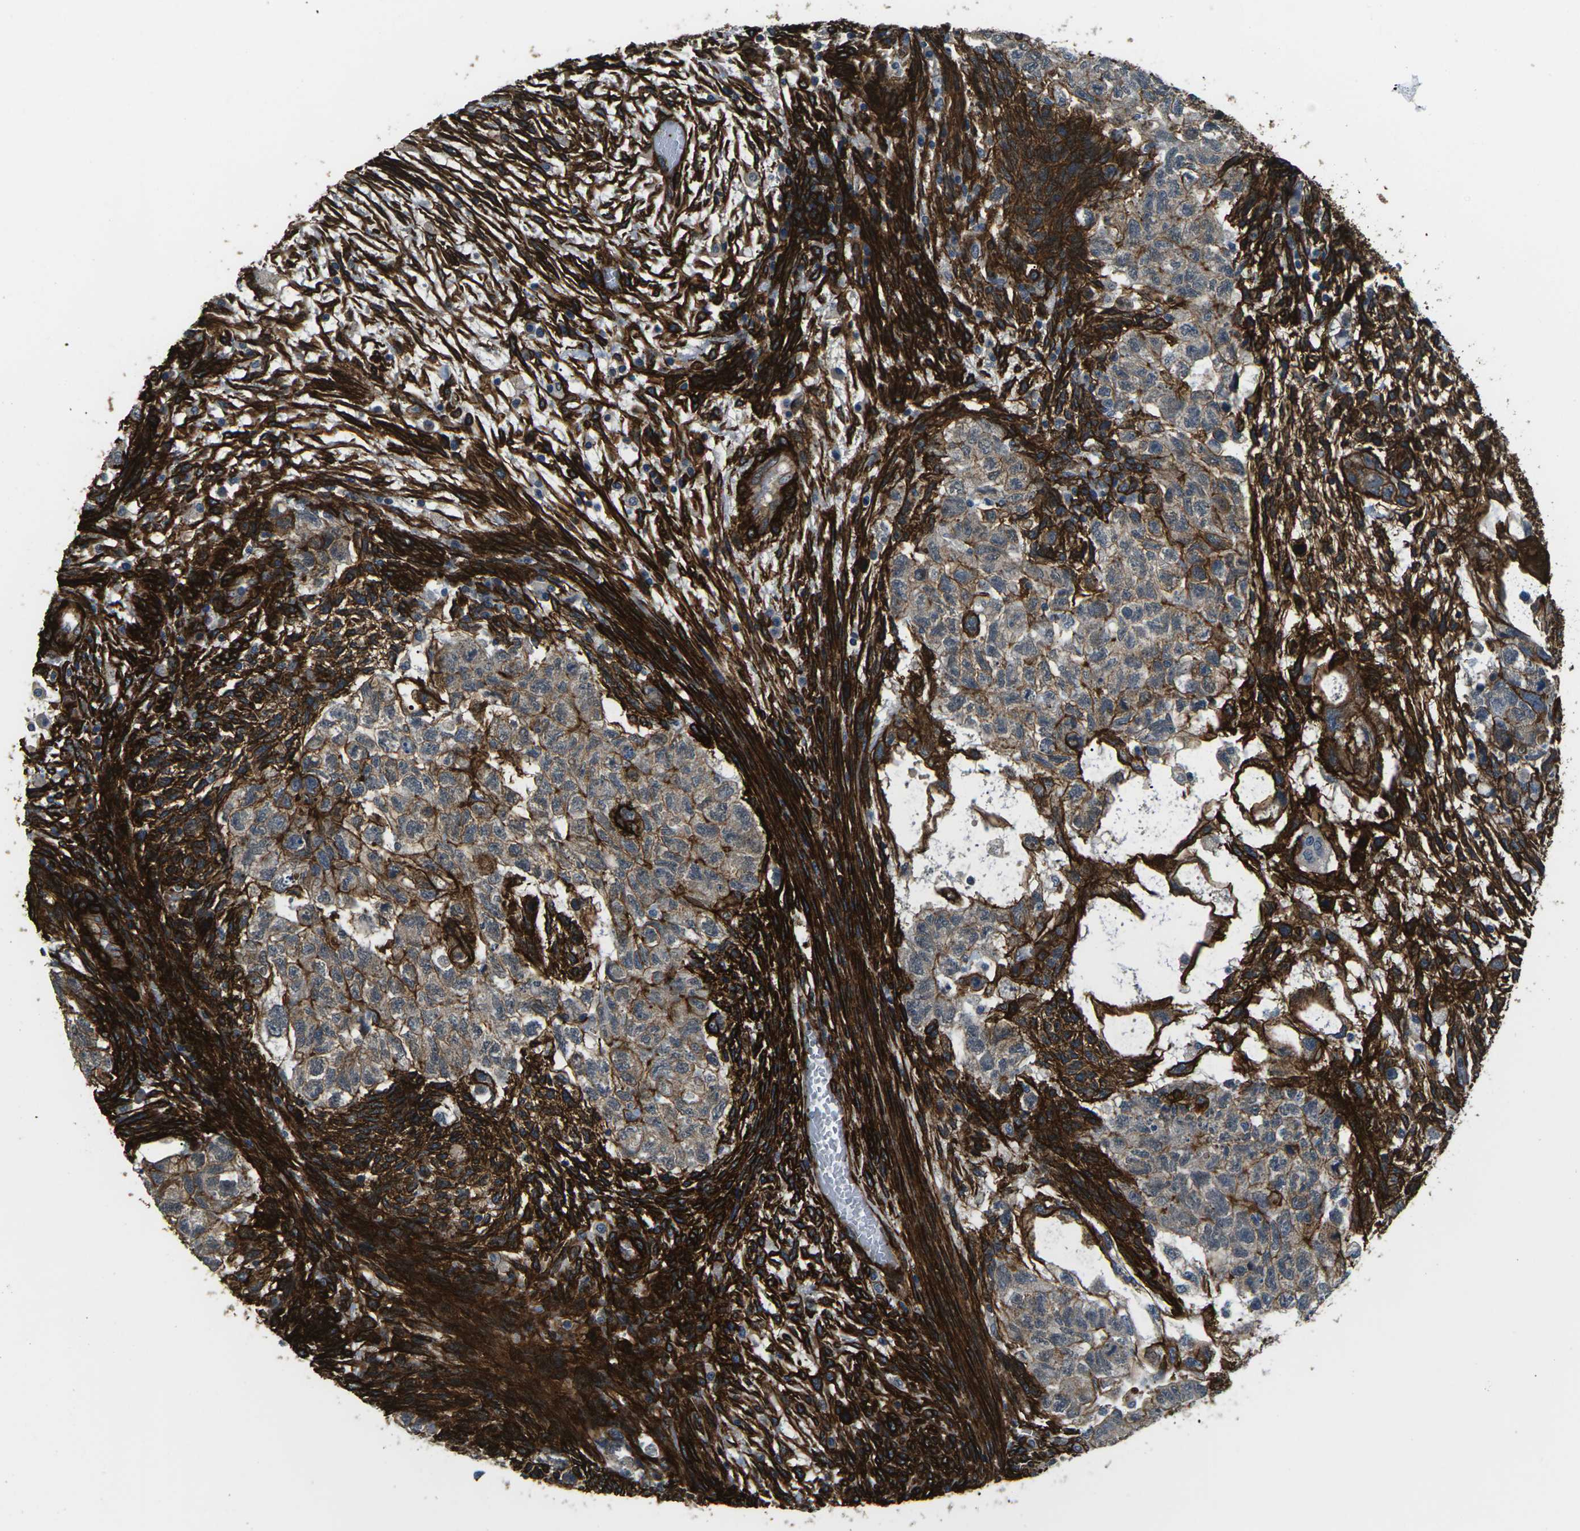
{"staining": {"intensity": "strong", "quantity": "<25%", "location": "cytoplasmic/membranous"}, "tissue": "testis cancer", "cell_type": "Tumor cells", "image_type": "cancer", "snomed": [{"axis": "morphology", "description": "Normal tissue, NOS"}, {"axis": "morphology", "description": "Carcinoma, Embryonal, NOS"}, {"axis": "topography", "description": "Testis"}], "caption": "IHC staining of embryonal carcinoma (testis), which demonstrates medium levels of strong cytoplasmic/membranous positivity in about <25% of tumor cells indicating strong cytoplasmic/membranous protein expression. The staining was performed using DAB (brown) for protein detection and nuclei were counterstained in hematoxylin (blue).", "gene": "GRAMD1C", "patient": {"sex": "male", "age": 36}}